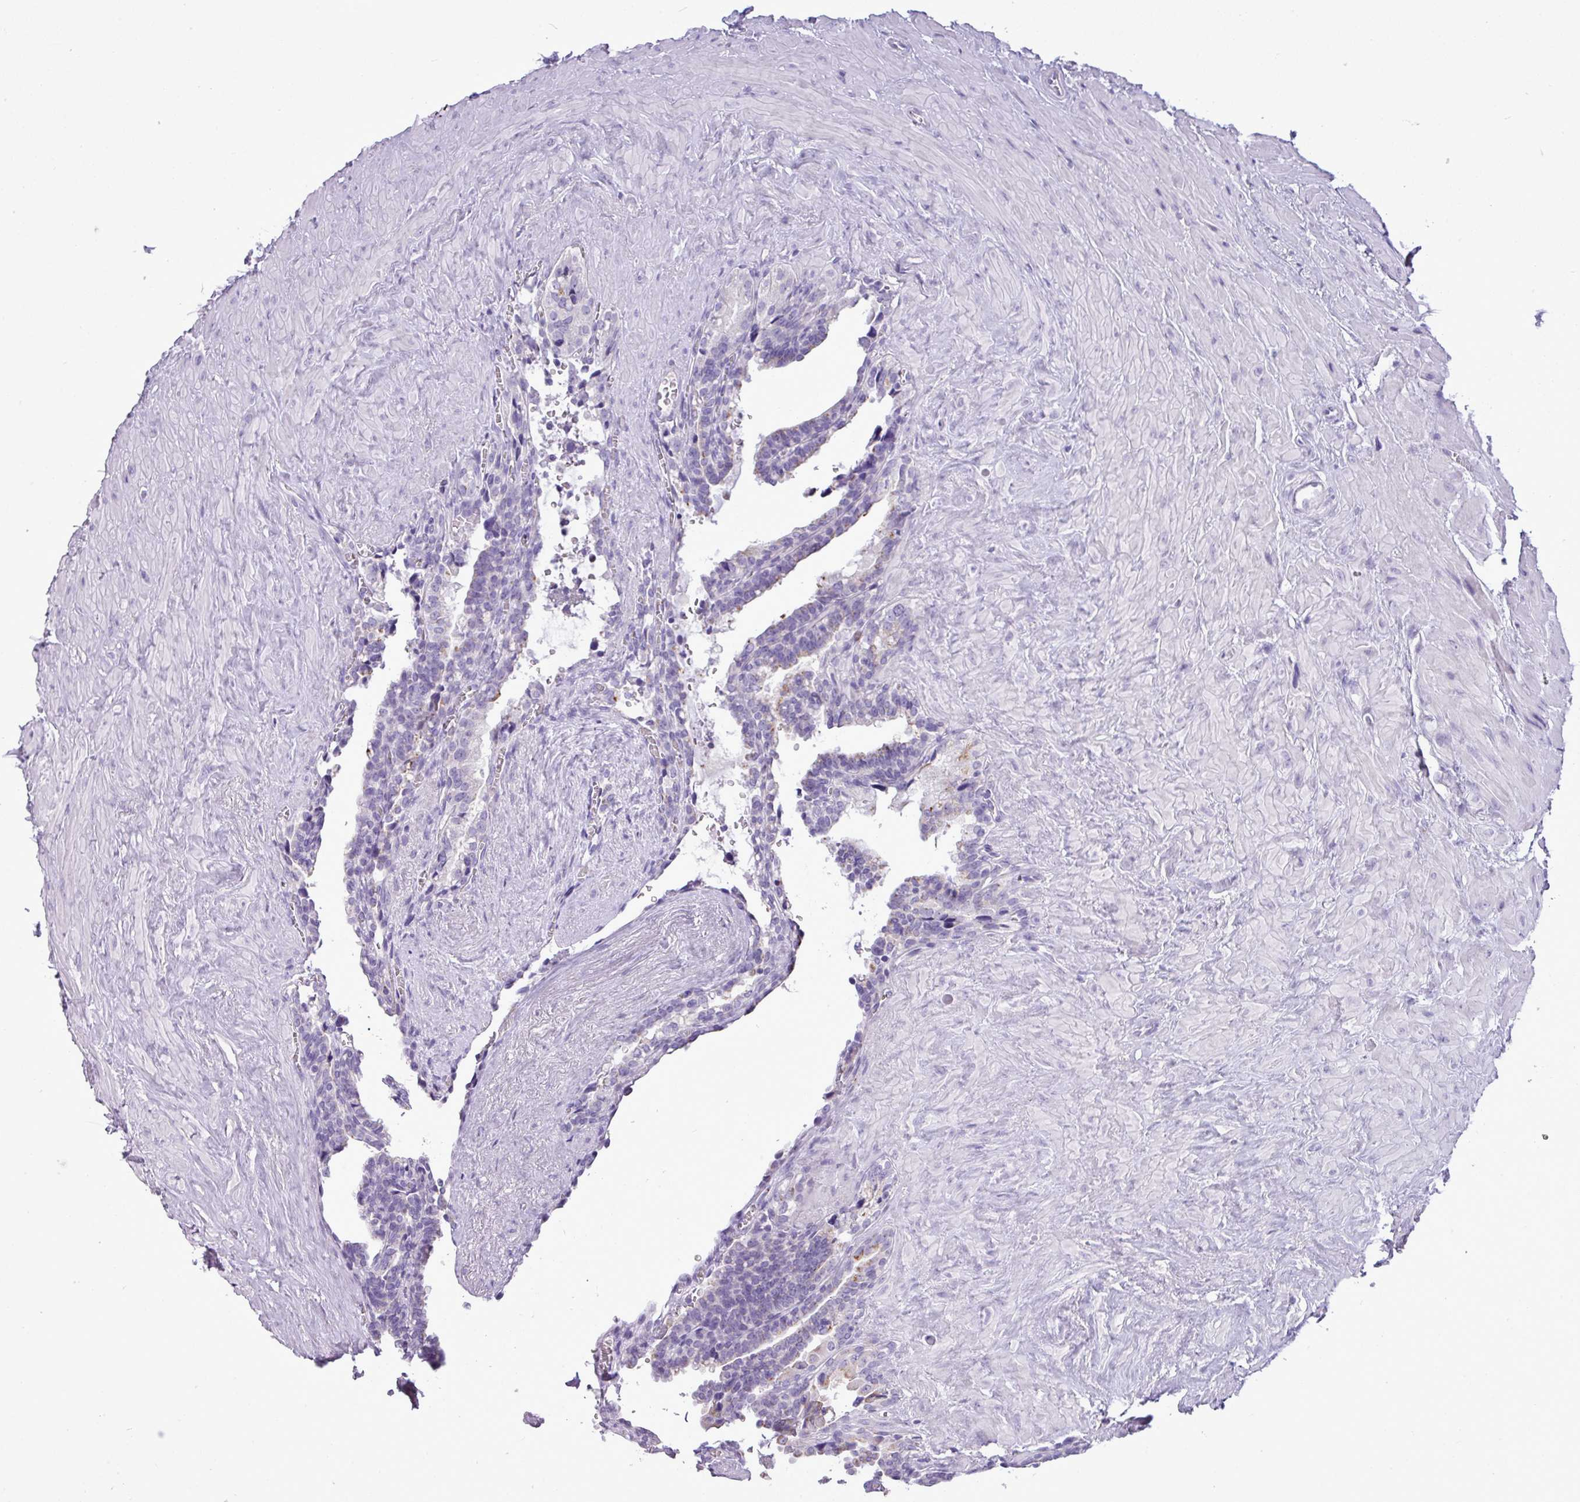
{"staining": {"intensity": "moderate", "quantity": "25%-75%", "location": "cytoplasmic/membranous"}, "tissue": "seminal vesicle", "cell_type": "Glandular cells", "image_type": "normal", "snomed": [{"axis": "morphology", "description": "Normal tissue, NOS"}, {"axis": "topography", "description": "Seminal veicle"}], "caption": "Immunohistochemistry (IHC) image of unremarkable seminal vesicle: human seminal vesicle stained using immunohistochemistry shows medium levels of moderate protein expression localized specifically in the cytoplasmic/membranous of glandular cells, appearing as a cytoplasmic/membranous brown color.", "gene": "FAM43A", "patient": {"sex": "male", "age": 68}}